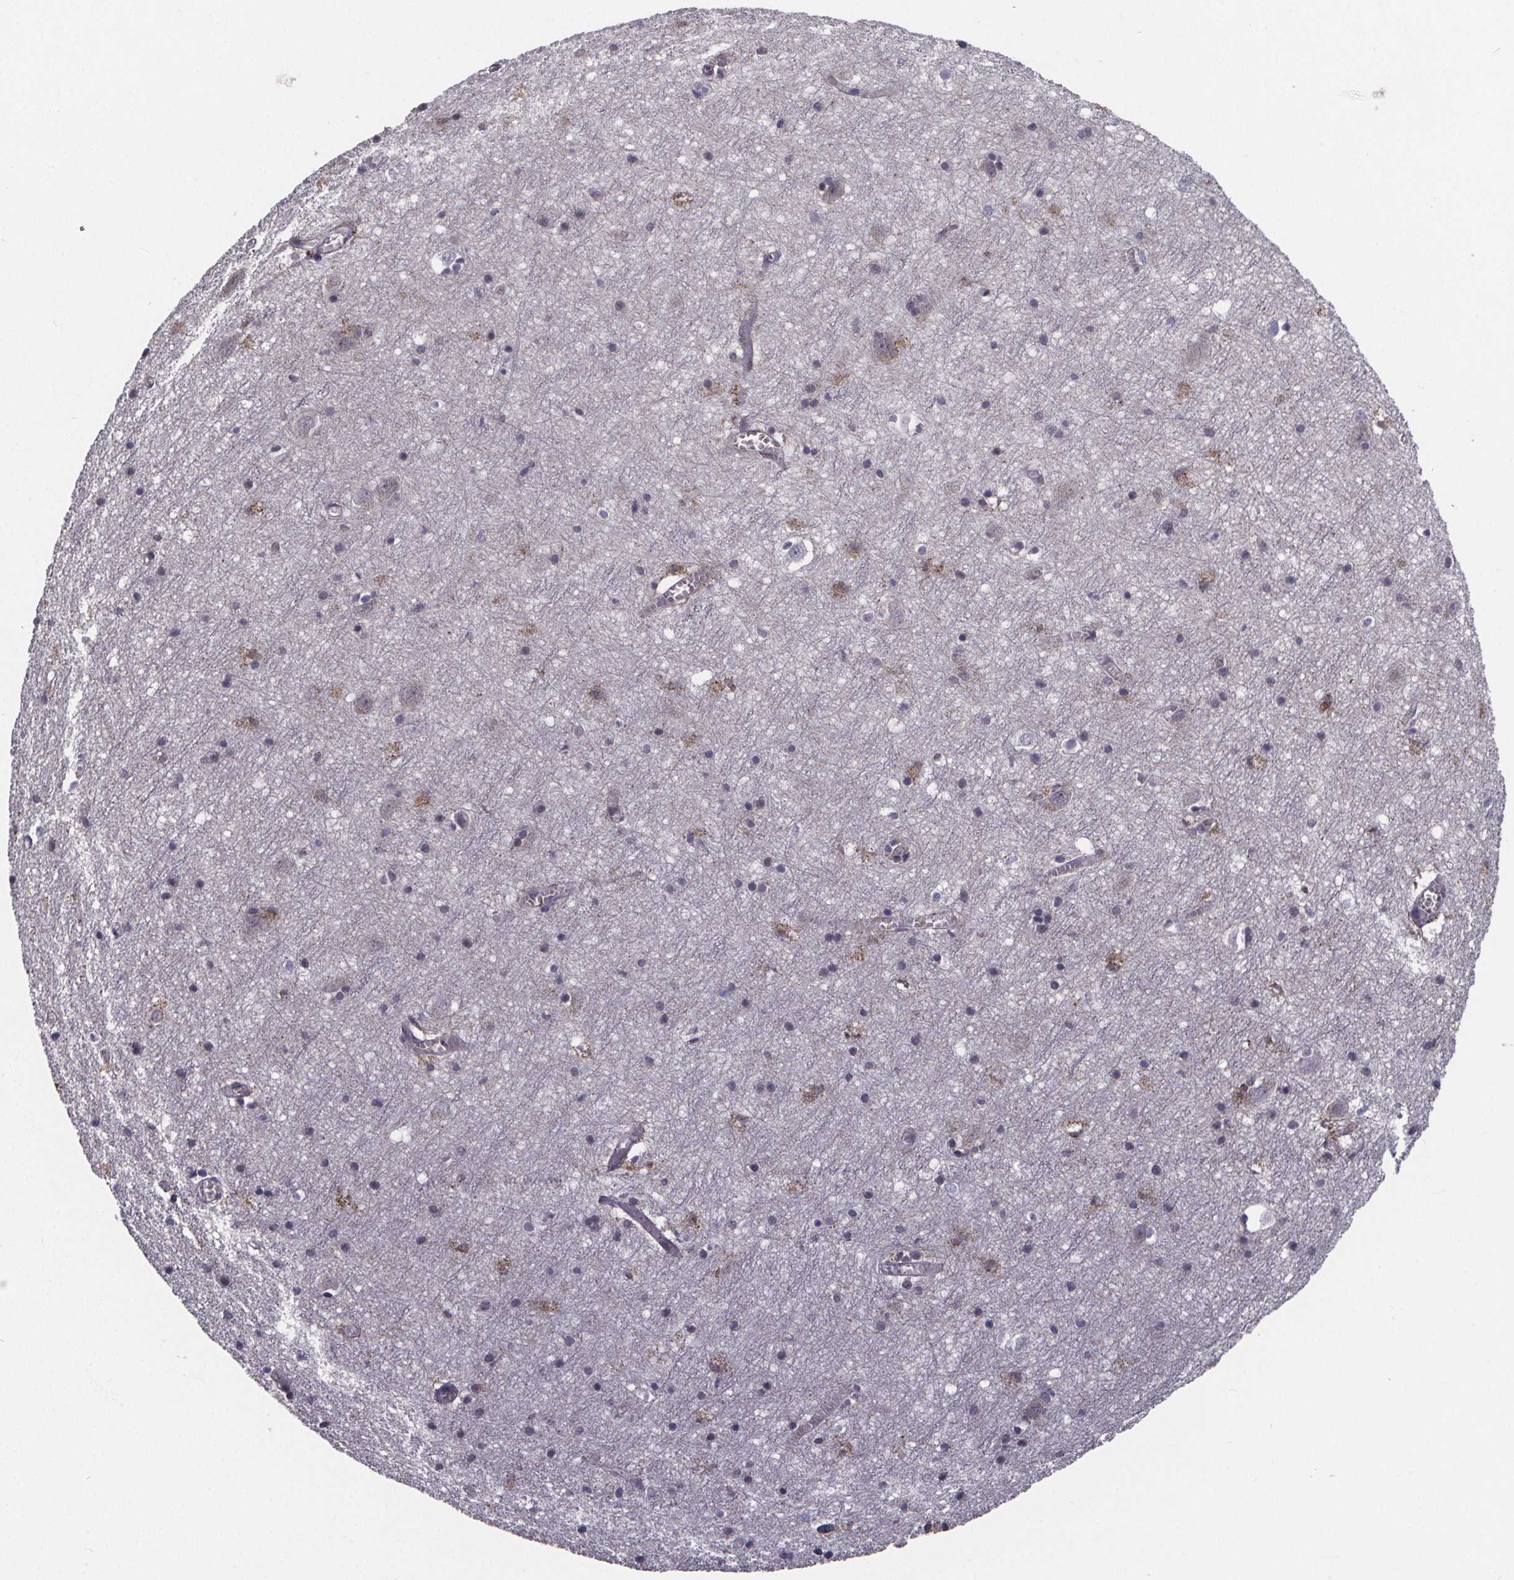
{"staining": {"intensity": "negative", "quantity": "none", "location": "none"}, "tissue": "cerebral cortex", "cell_type": "Endothelial cells", "image_type": "normal", "snomed": [{"axis": "morphology", "description": "Normal tissue, NOS"}, {"axis": "topography", "description": "Cerebral cortex"}], "caption": "A high-resolution image shows immunohistochemistry staining of benign cerebral cortex, which demonstrates no significant expression in endothelial cells. The staining was performed using DAB to visualize the protein expression in brown, while the nuclei were stained in blue with hematoxylin (Magnification: 20x).", "gene": "AGT", "patient": {"sex": "male", "age": 70}}